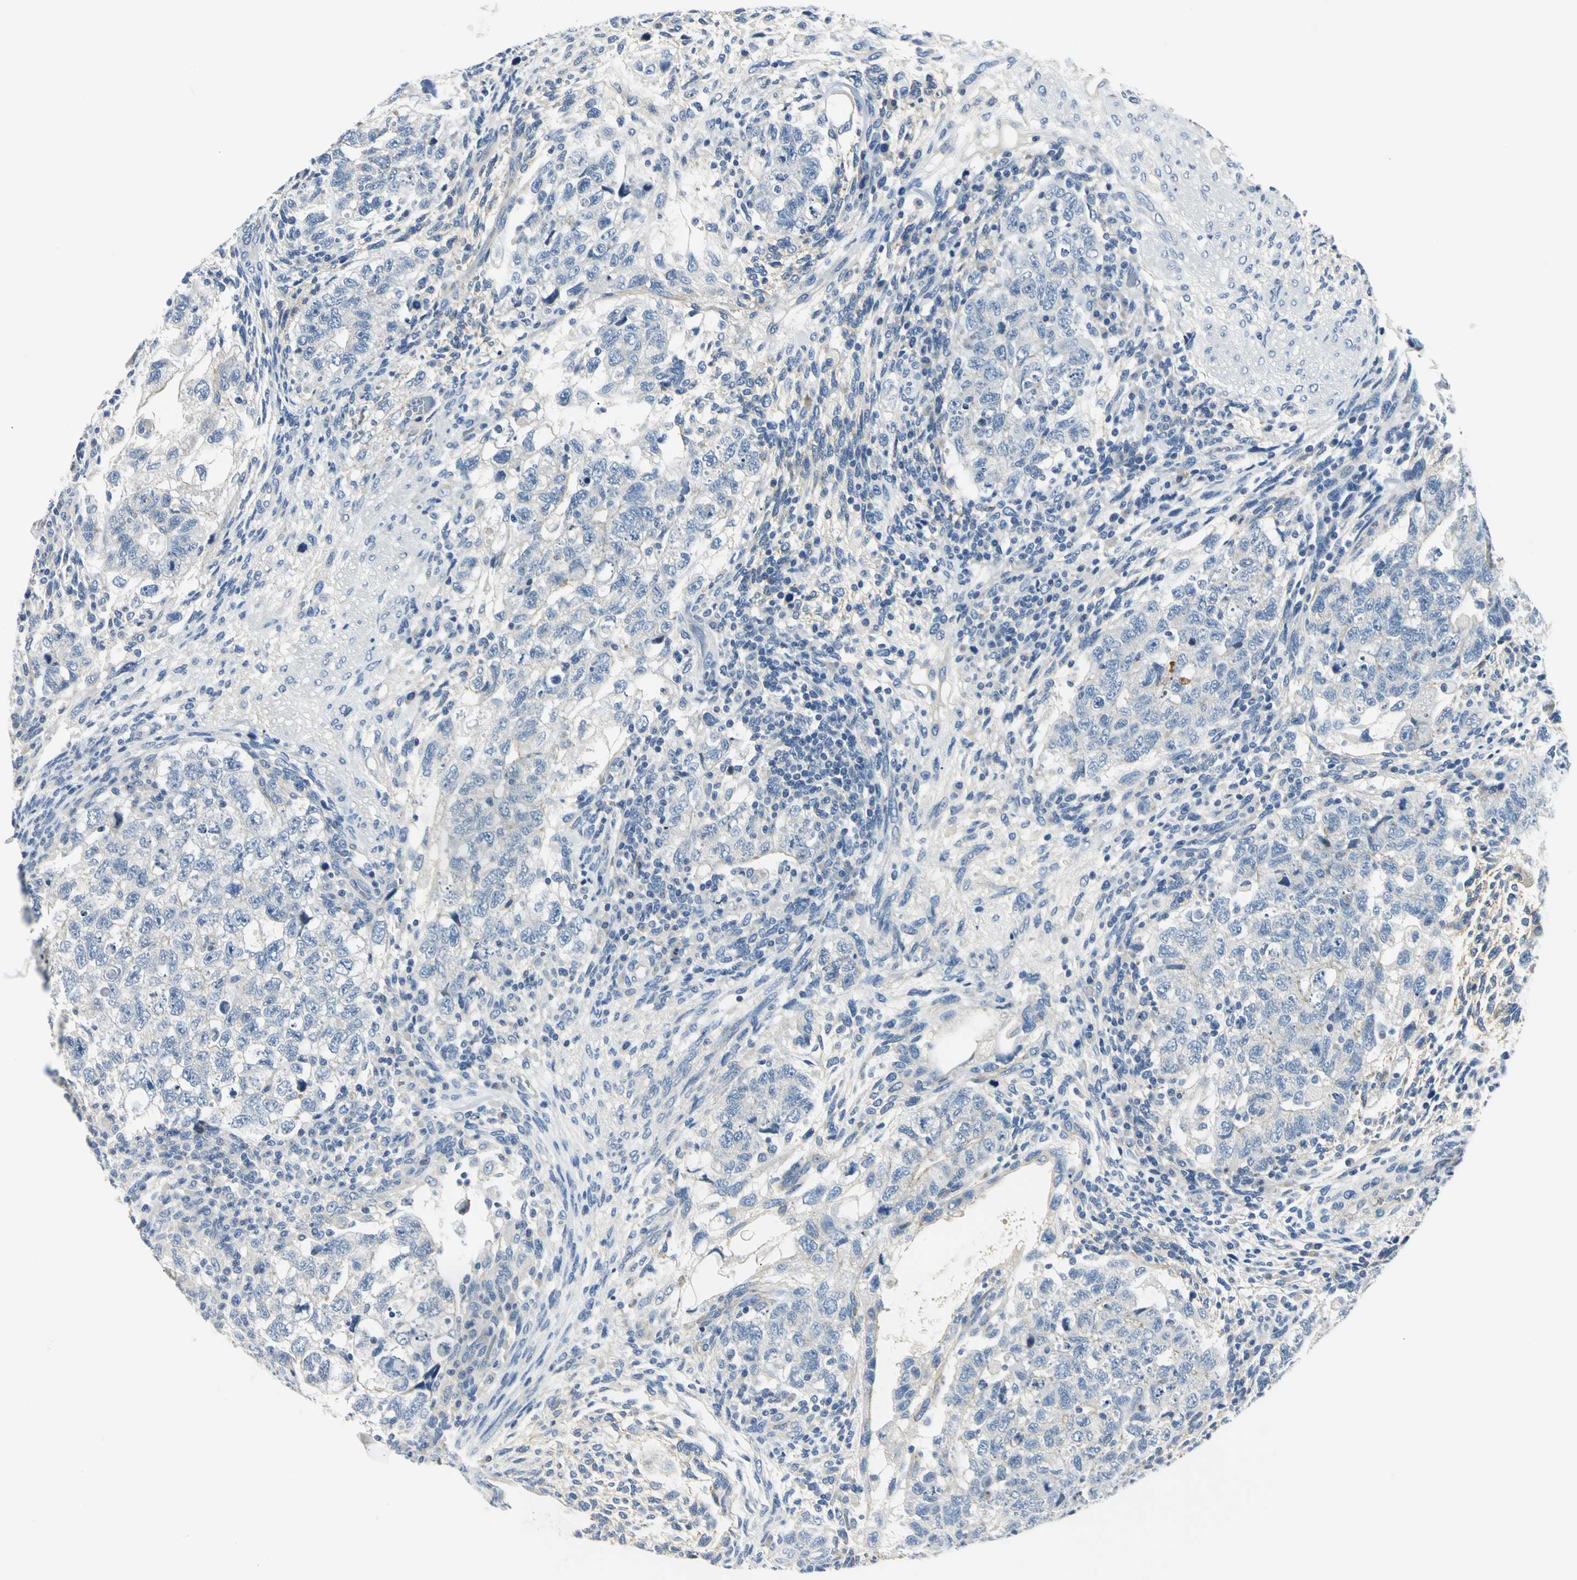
{"staining": {"intensity": "negative", "quantity": "none", "location": "none"}, "tissue": "testis cancer", "cell_type": "Tumor cells", "image_type": "cancer", "snomed": [{"axis": "morphology", "description": "Normal tissue, NOS"}, {"axis": "morphology", "description": "Carcinoma, Embryonal, NOS"}, {"axis": "topography", "description": "Testis"}], "caption": "The micrograph demonstrates no staining of tumor cells in testis cancer.", "gene": "RIPOR1", "patient": {"sex": "male", "age": 36}}